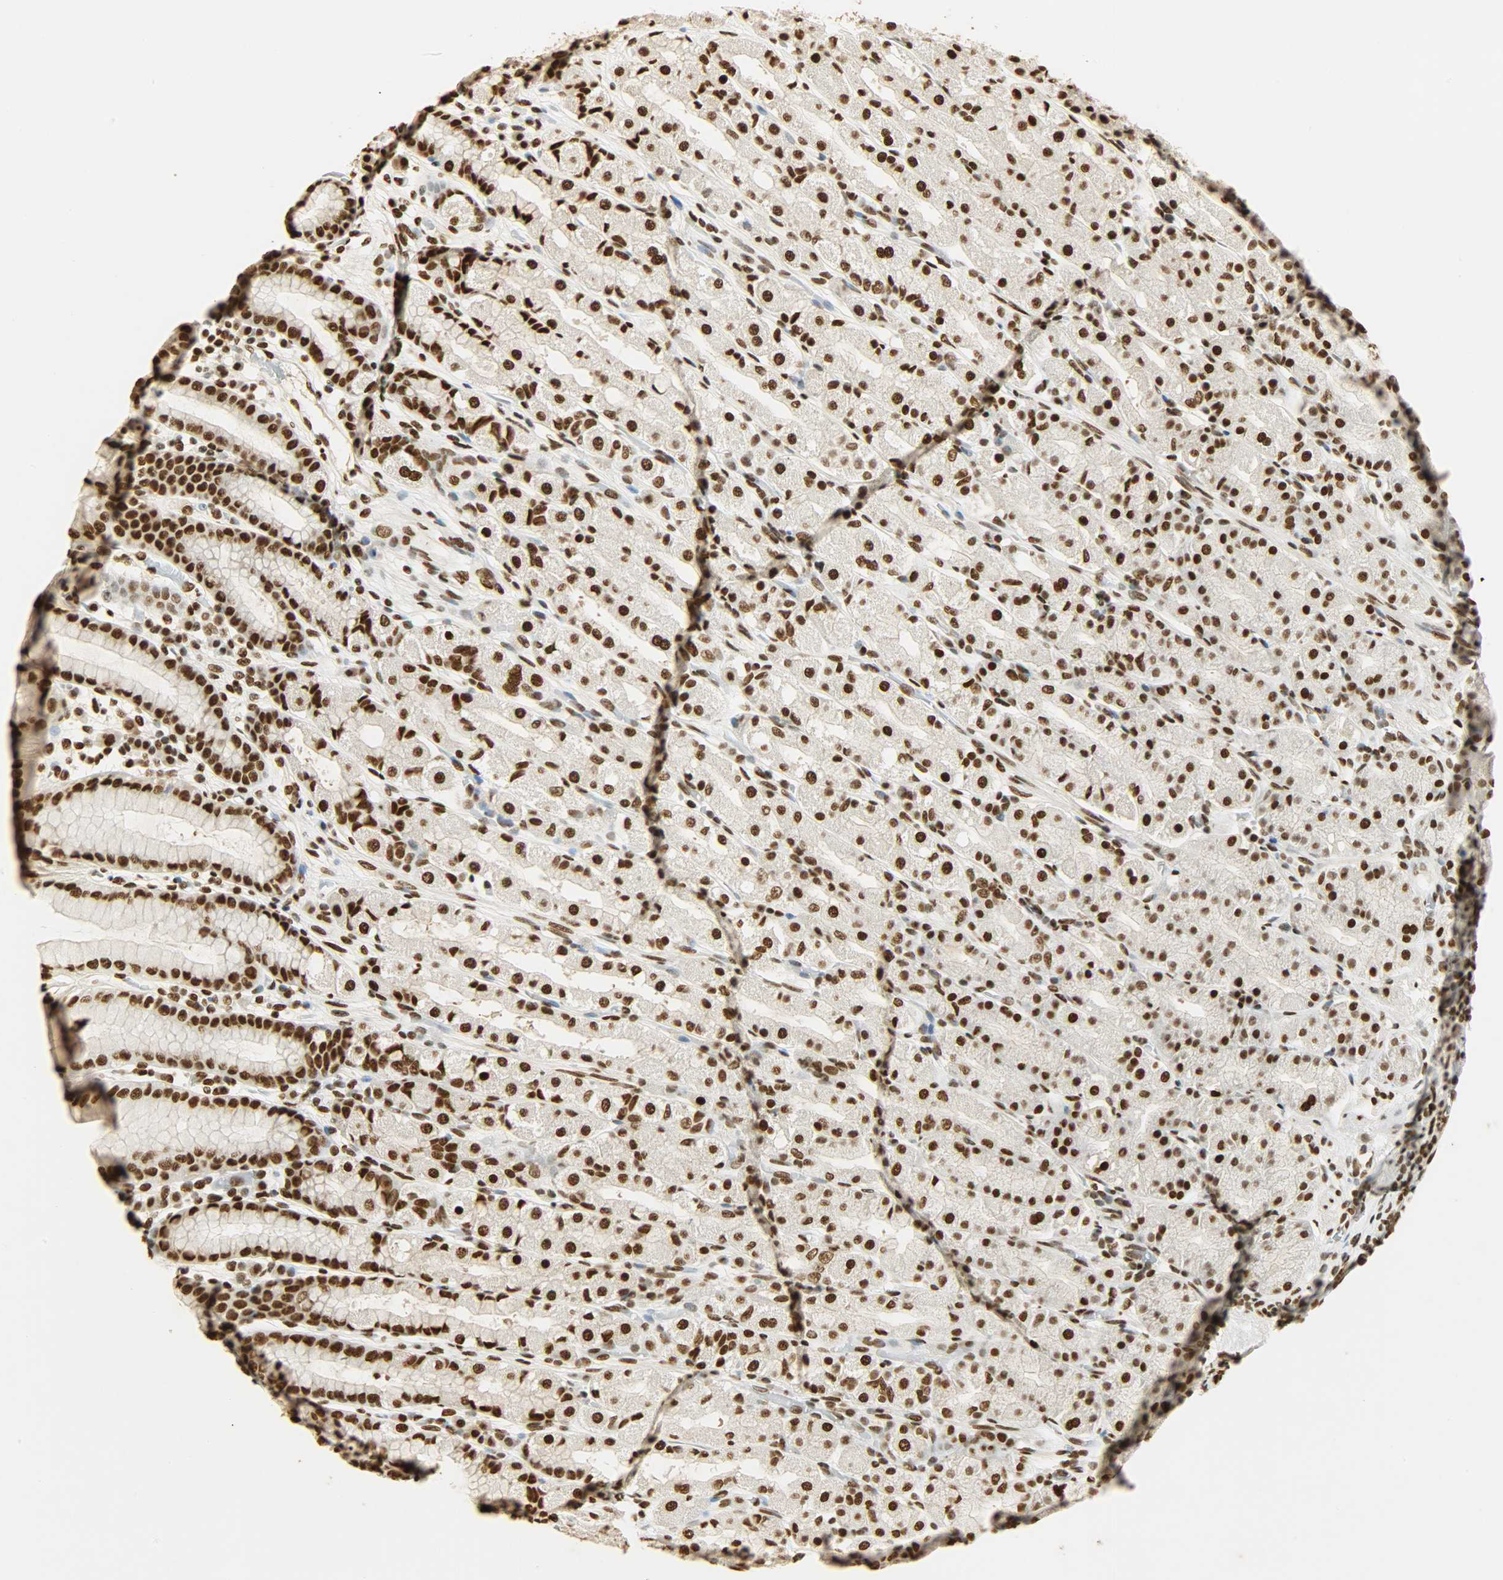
{"staining": {"intensity": "moderate", "quantity": ">75%", "location": "nuclear"}, "tissue": "stomach", "cell_type": "Glandular cells", "image_type": "normal", "snomed": [{"axis": "morphology", "description": "Normal tissue, NOS"}, {"axis": "topography", "description": "Stomach, upper"}], "caption": "Glandular cells display medium levels of moderate nuclear positivity in approximately >75% of cells in benign stomach.", "gene": "KHDRBS1", "patient": {"sex": "male", "age": 68}}